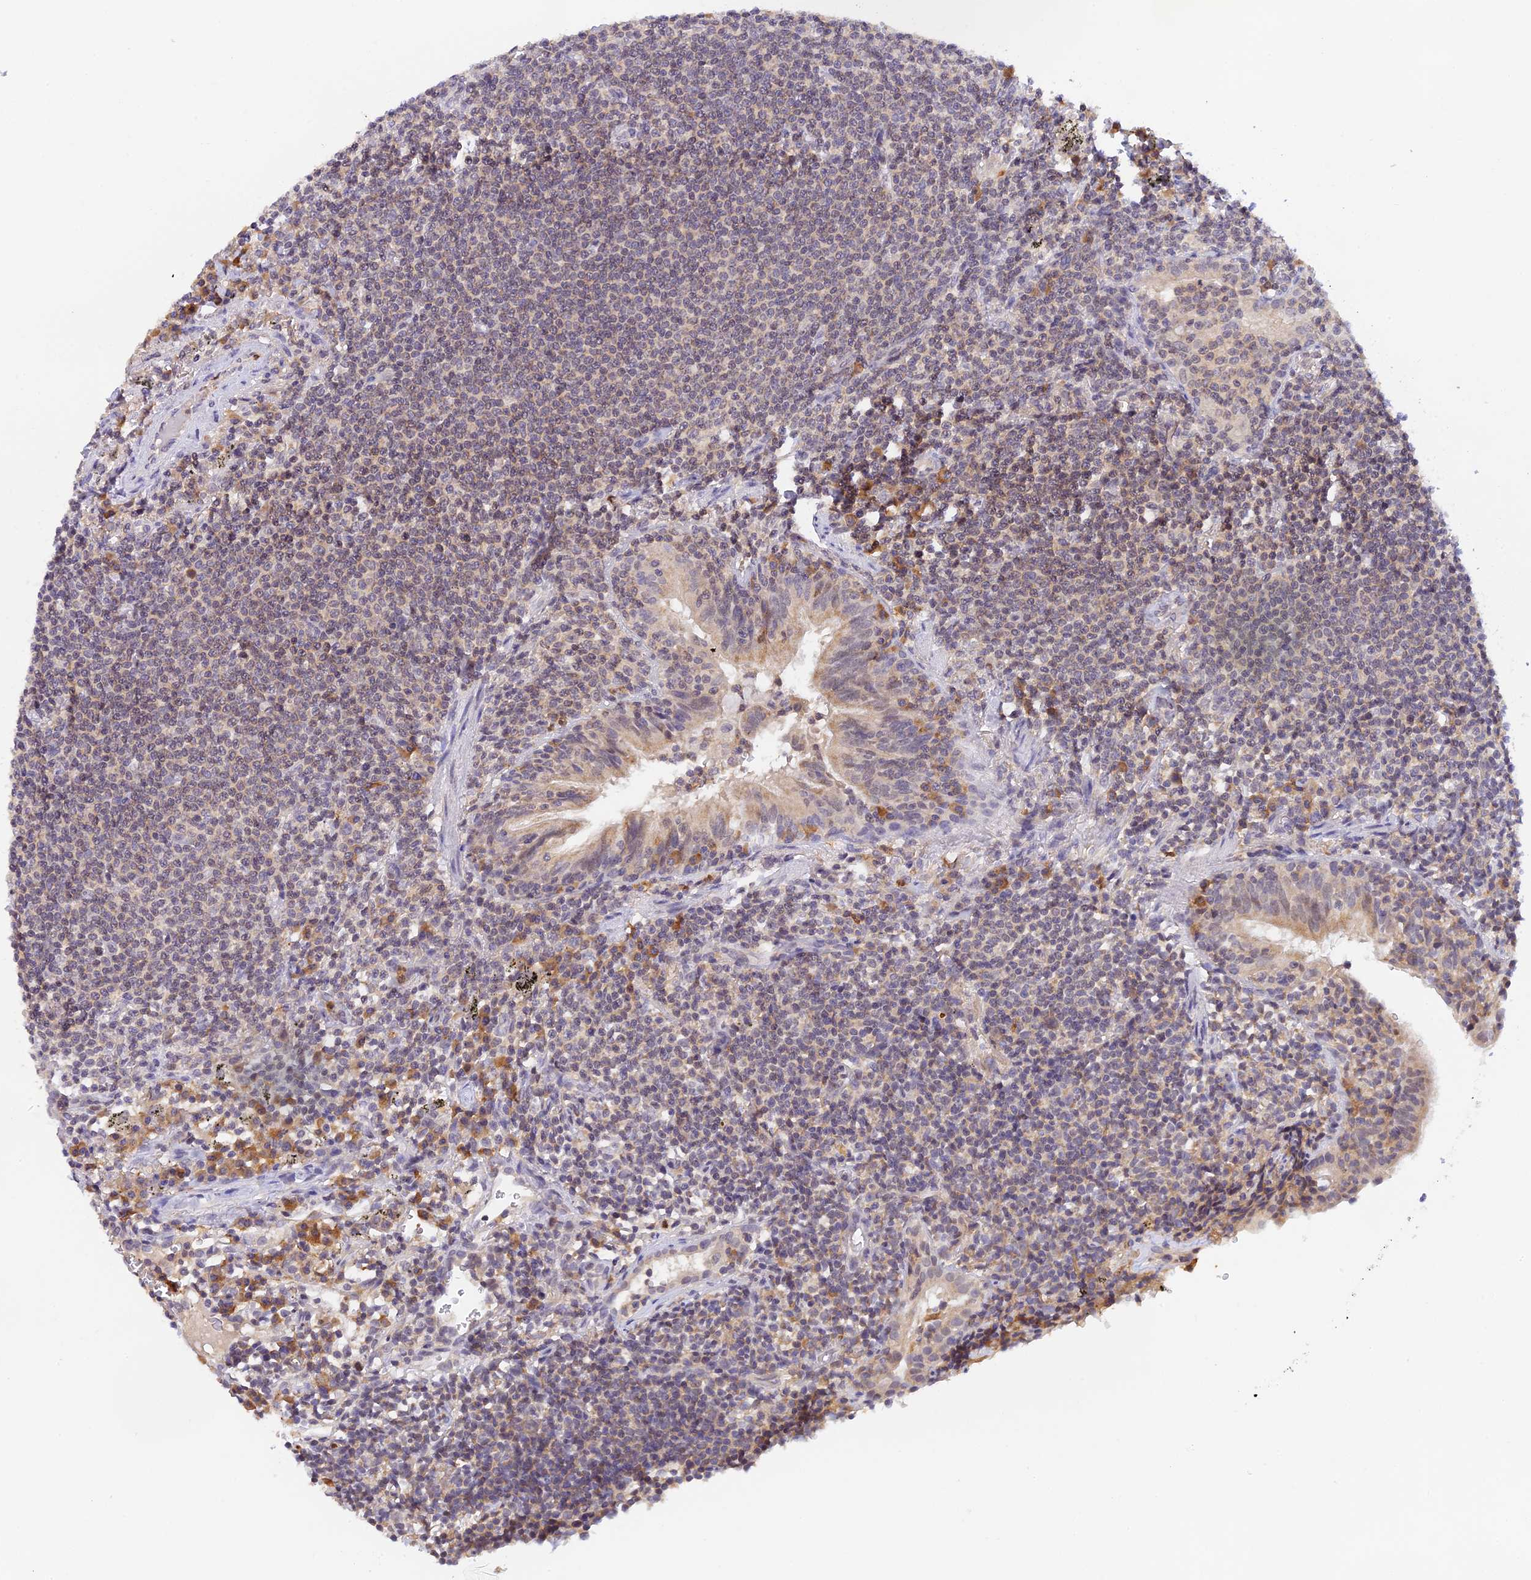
{"staining": {"intensity": "negative", "quantity": "none", "location": "none"}, "tissue": "lymphoma", "cell_type": "Tumor cells", "image_type": "cancer", "snomed": [{"axis": "morphology", "description": "Malignant lymphoma, non-Hodgkin's type, Low grade"}, {"axis": "topography", "description": "Lung"}], "caption": "A micrograph of human lymphoma is negative for staining in tumor cells.", "gene": "PEX16", "patient": {"sex": "female", "age": 71}}